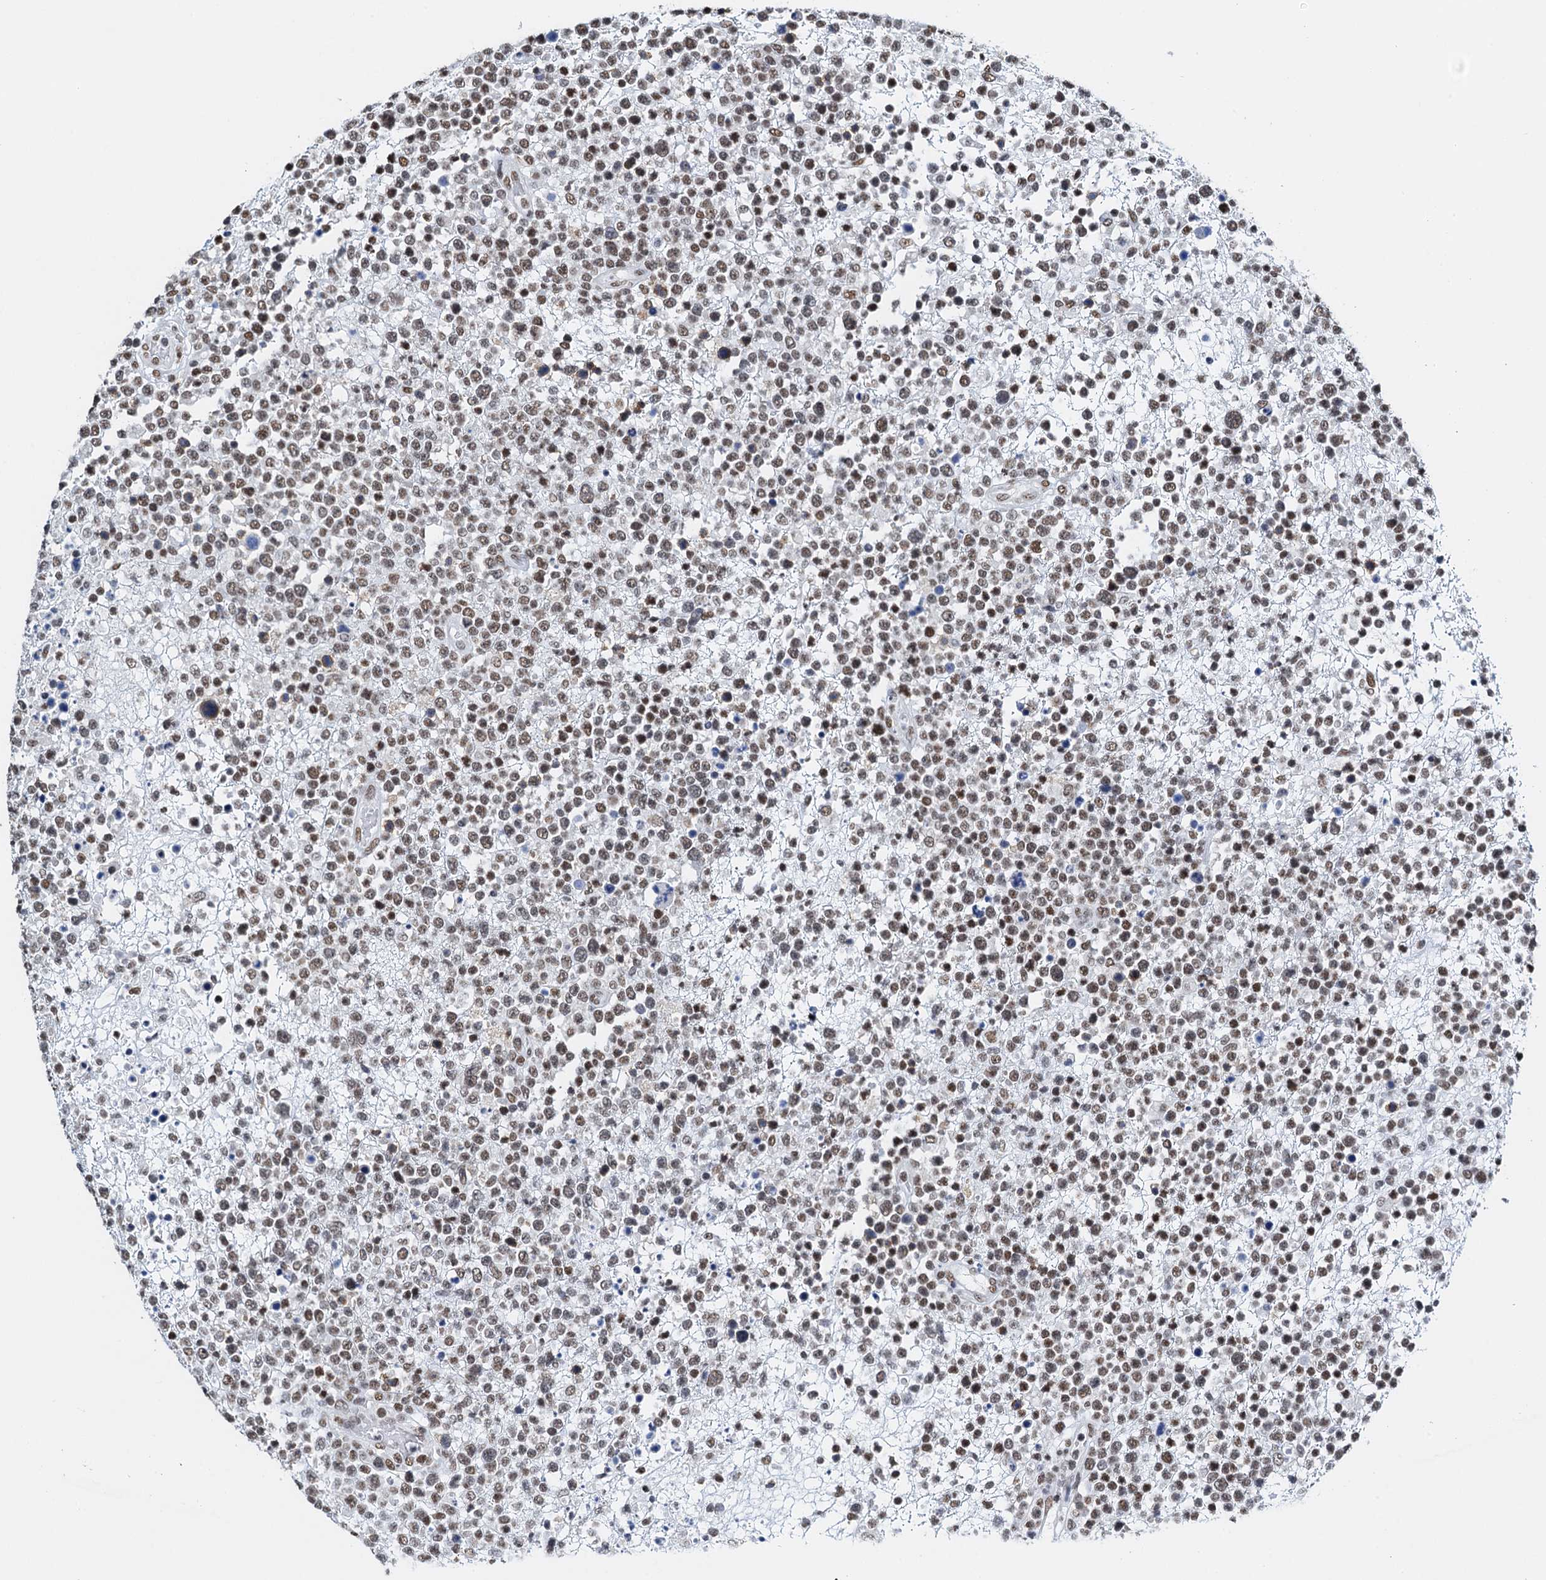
{"staining": {"intensity": "moderate", "quantity": ">75%", "location": "nuclear"}, "tissue": "lymphoma", "cell_type": "Tumor cells", "image_type": "cancer", "snomed": [{"axis": "morphology", "description": "Malignant lymphoma, non-Hodgkin's type, High grade"}, {"axis": "topography", "description": "Colon"}], "caption": "Immunohistochemical staining of human malignant lymphoma, non-Hodgkin's type (high-grade) displays moderate nuclear protein positivity in about >75% of tumor cells.", "gene": "SLTM", "patient": {"sex": "female", "age": 53}}